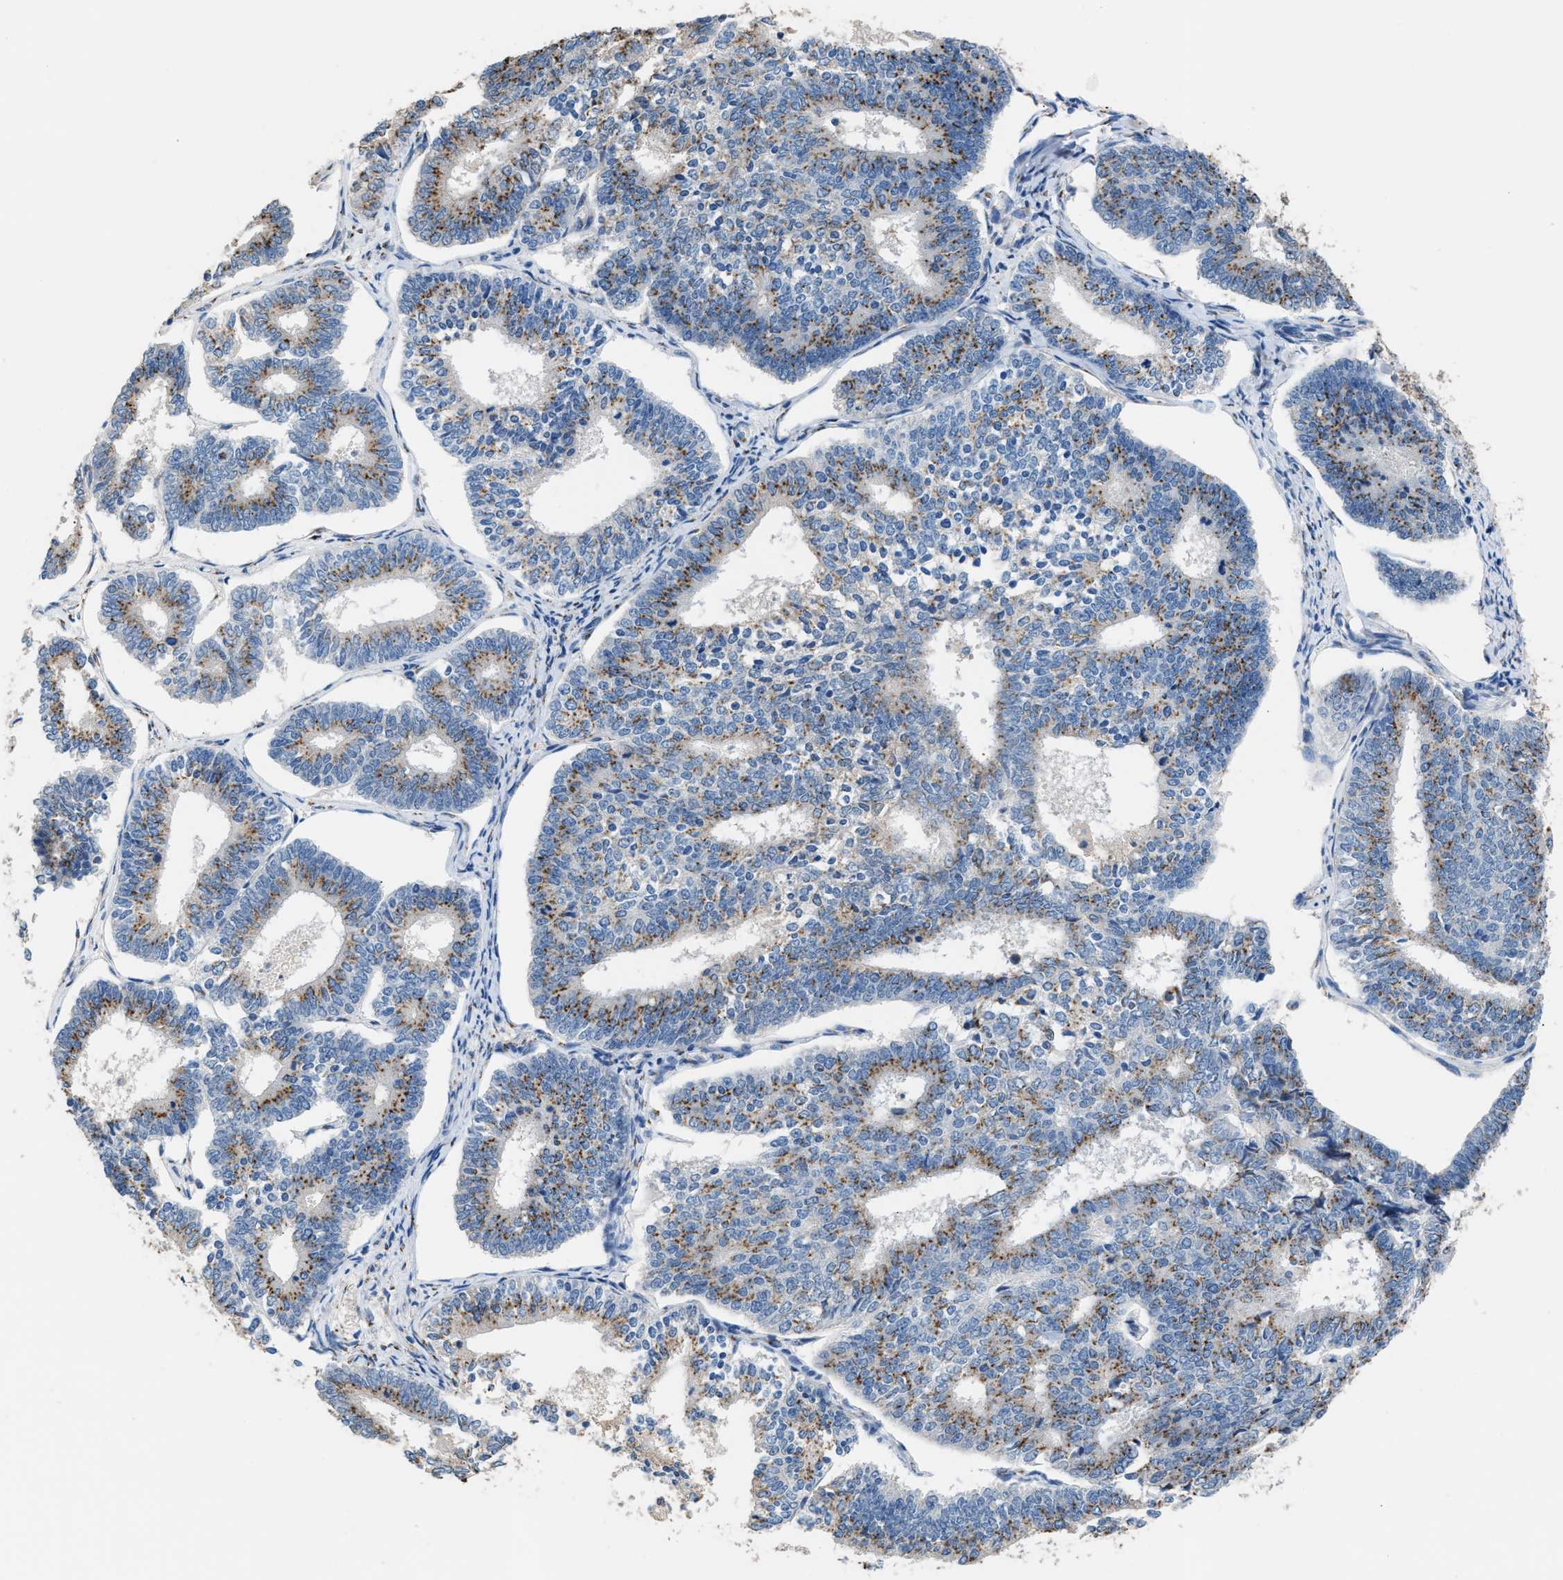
{"staining": {"intensity": "moderate", "quantity": ">75%", "location": "cytoplasmic/membranous"}, "tissue": "endometrial cancer", "cell_type": "Tumor cells", "image_type": "cancer", "snomed": [{"axis": "morphology", "description": "Adenocarcinoma, NOS"}, {"axis": "topography", "description": "Endometrium"}], "caption": "Immunohistochemical staining of human endometrial cancer displays moderate cytoplasmic/membranous protein positivity in approximately >75% of tumor cells.", "gene": "GOLM1", "patient": {"sex": "female", "age": 70}}